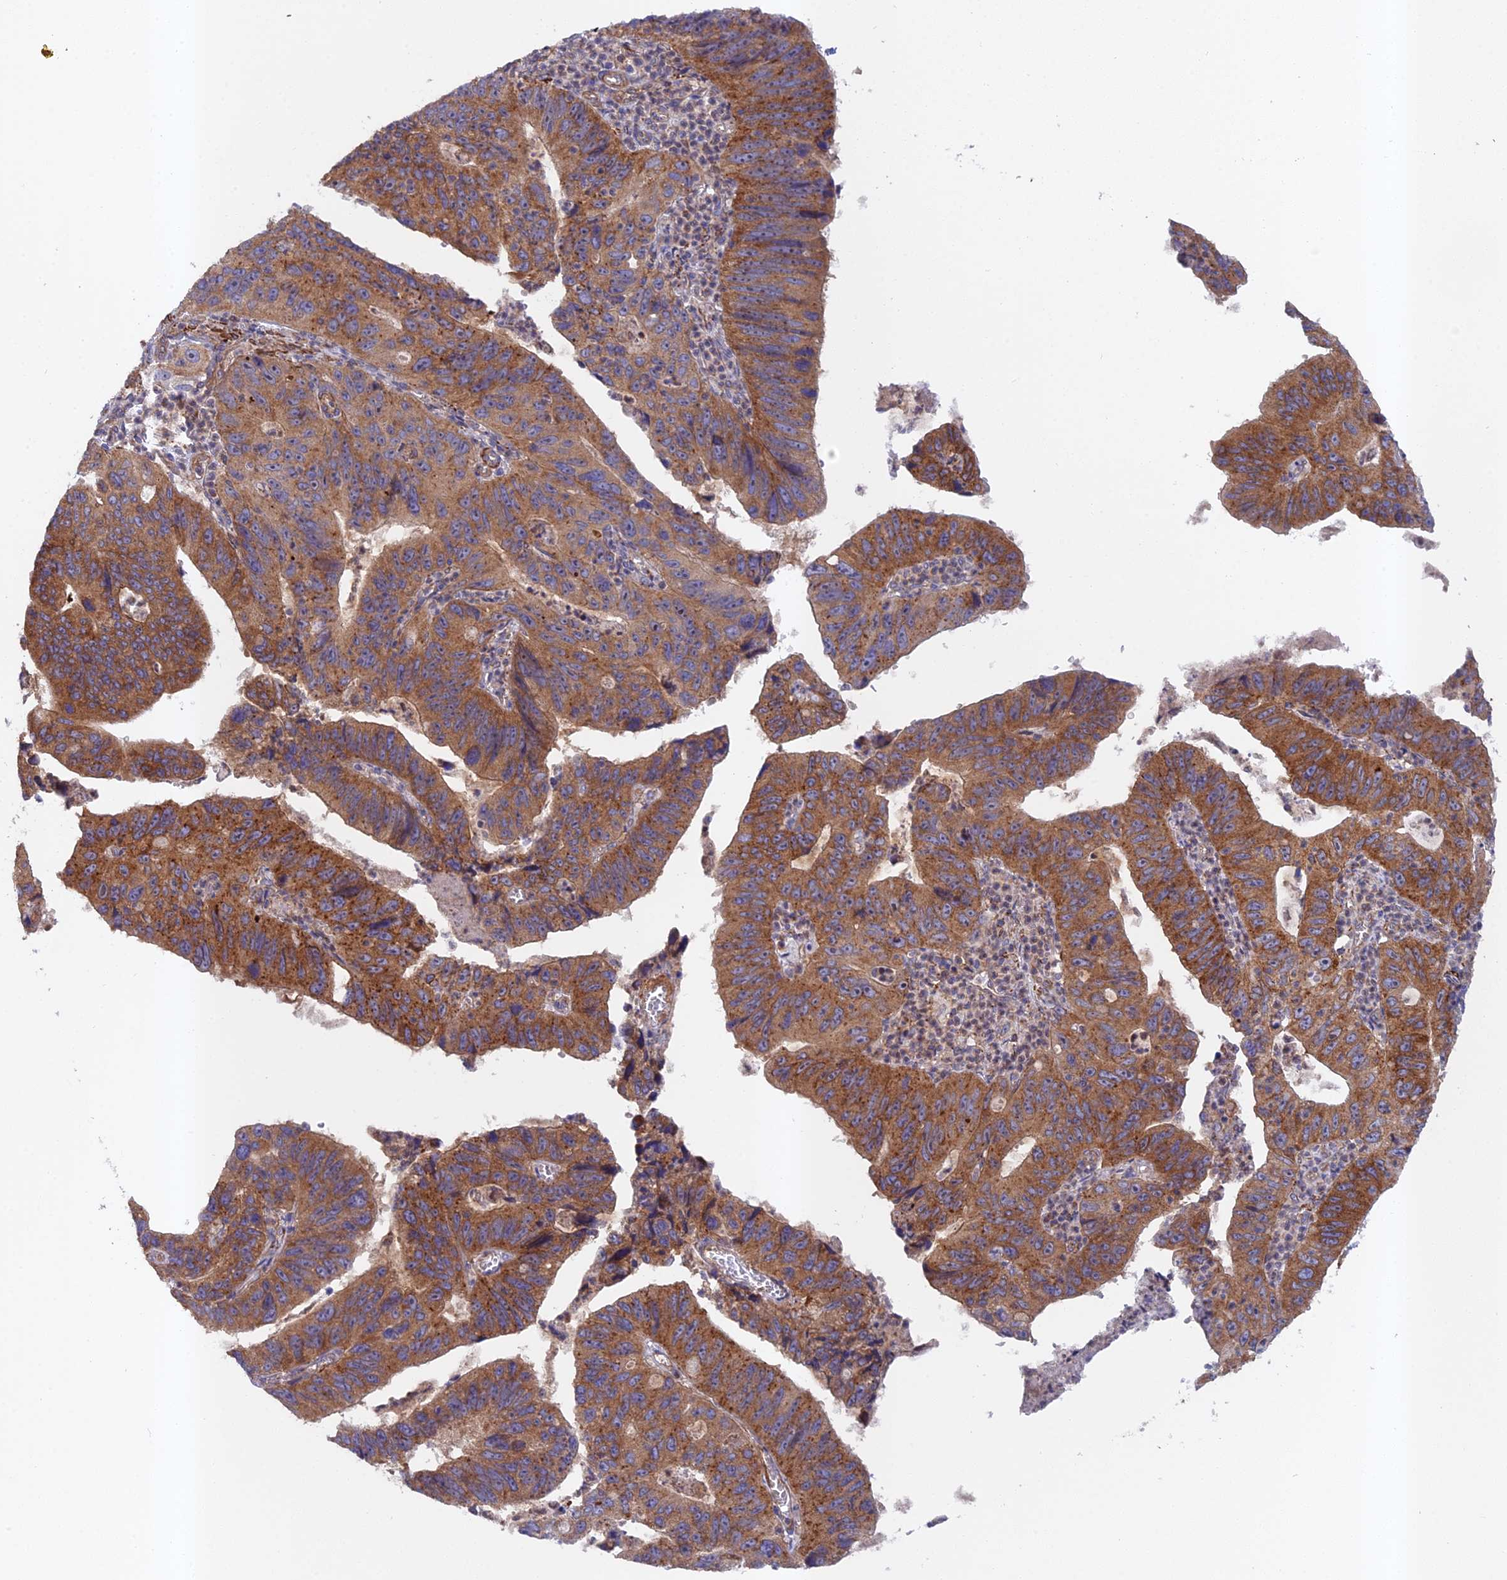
{"staining": {"intensity": "strong", "quantity": ">75%", "location": "cytoplasmic/membranous"}, "tissue": "stomach cancer", "cell_type": "Tumor cells", "image_type": "cancer", "snomed": [{"axis": "morphology", "description": "Adenocarcinoma, NOS"}, {"axis": "topography", "description": "Stomach"}], "caption": "Protein analysis of stomach cancer (adenocarcinoma) tissue displays strong cytoplasmic/membranous positivity in about >75% of tumor cells.", "gene": "RALGAPA2", "patient": {"sex": "male", "age": 59}}